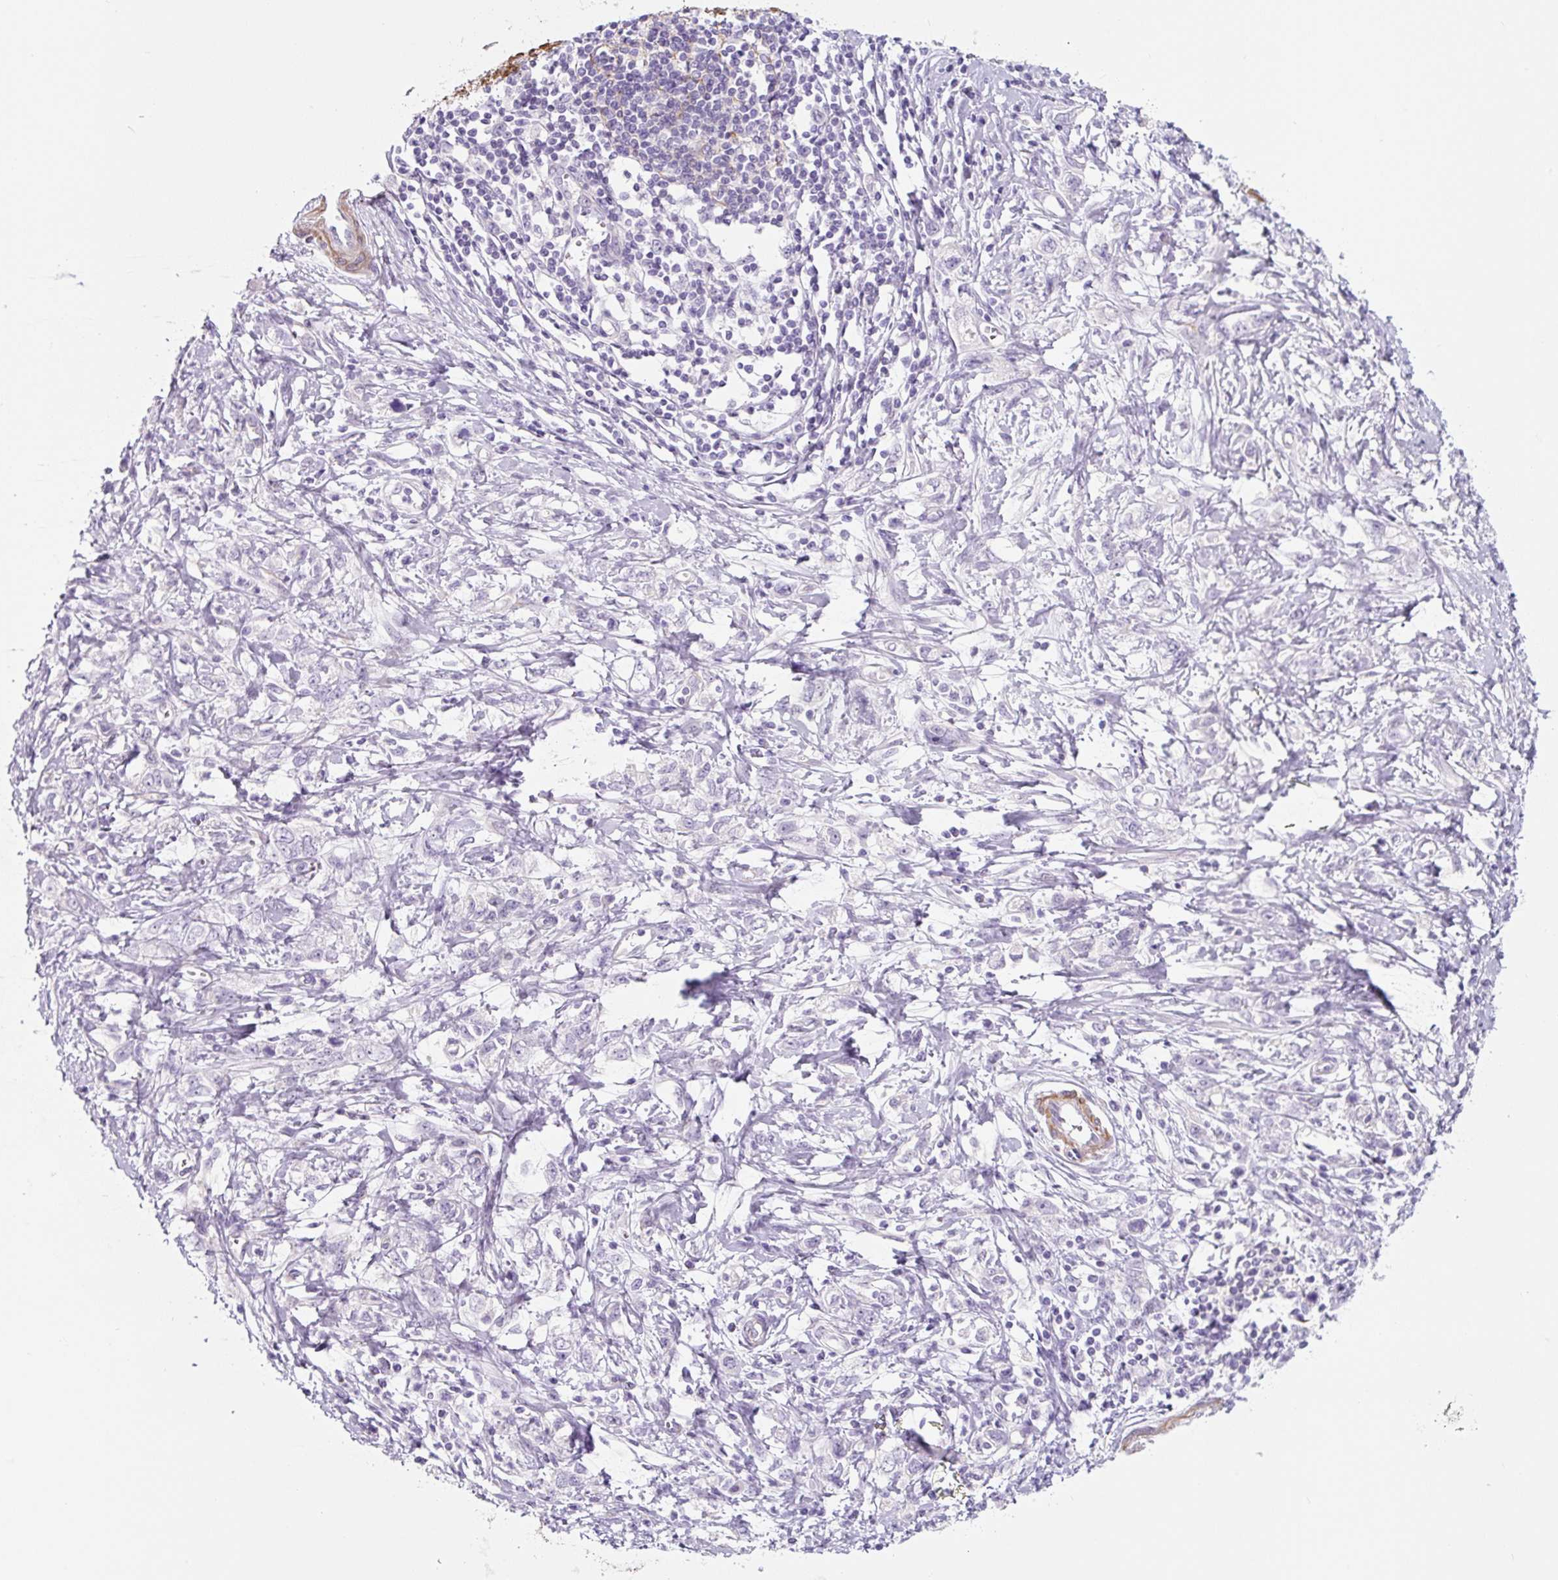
{"staining": {"intensity": "negative", "quantity": "none", "location": "none"}, "tissue": "stomach cancer", "cell_type": "Tumor cells", "image_type": "cancer", "snomed": [{"axis": "morphology", "description": "Adenocarcinoma, NOS"}, {"axis": "topography", "description": "Stomach"}], "caption": "Tumor cells are negative for protein expression in human stomach cancer (adenocarcinoma).", "gene": "CCL25", "patient": {"sex": "female", "age": 76}}